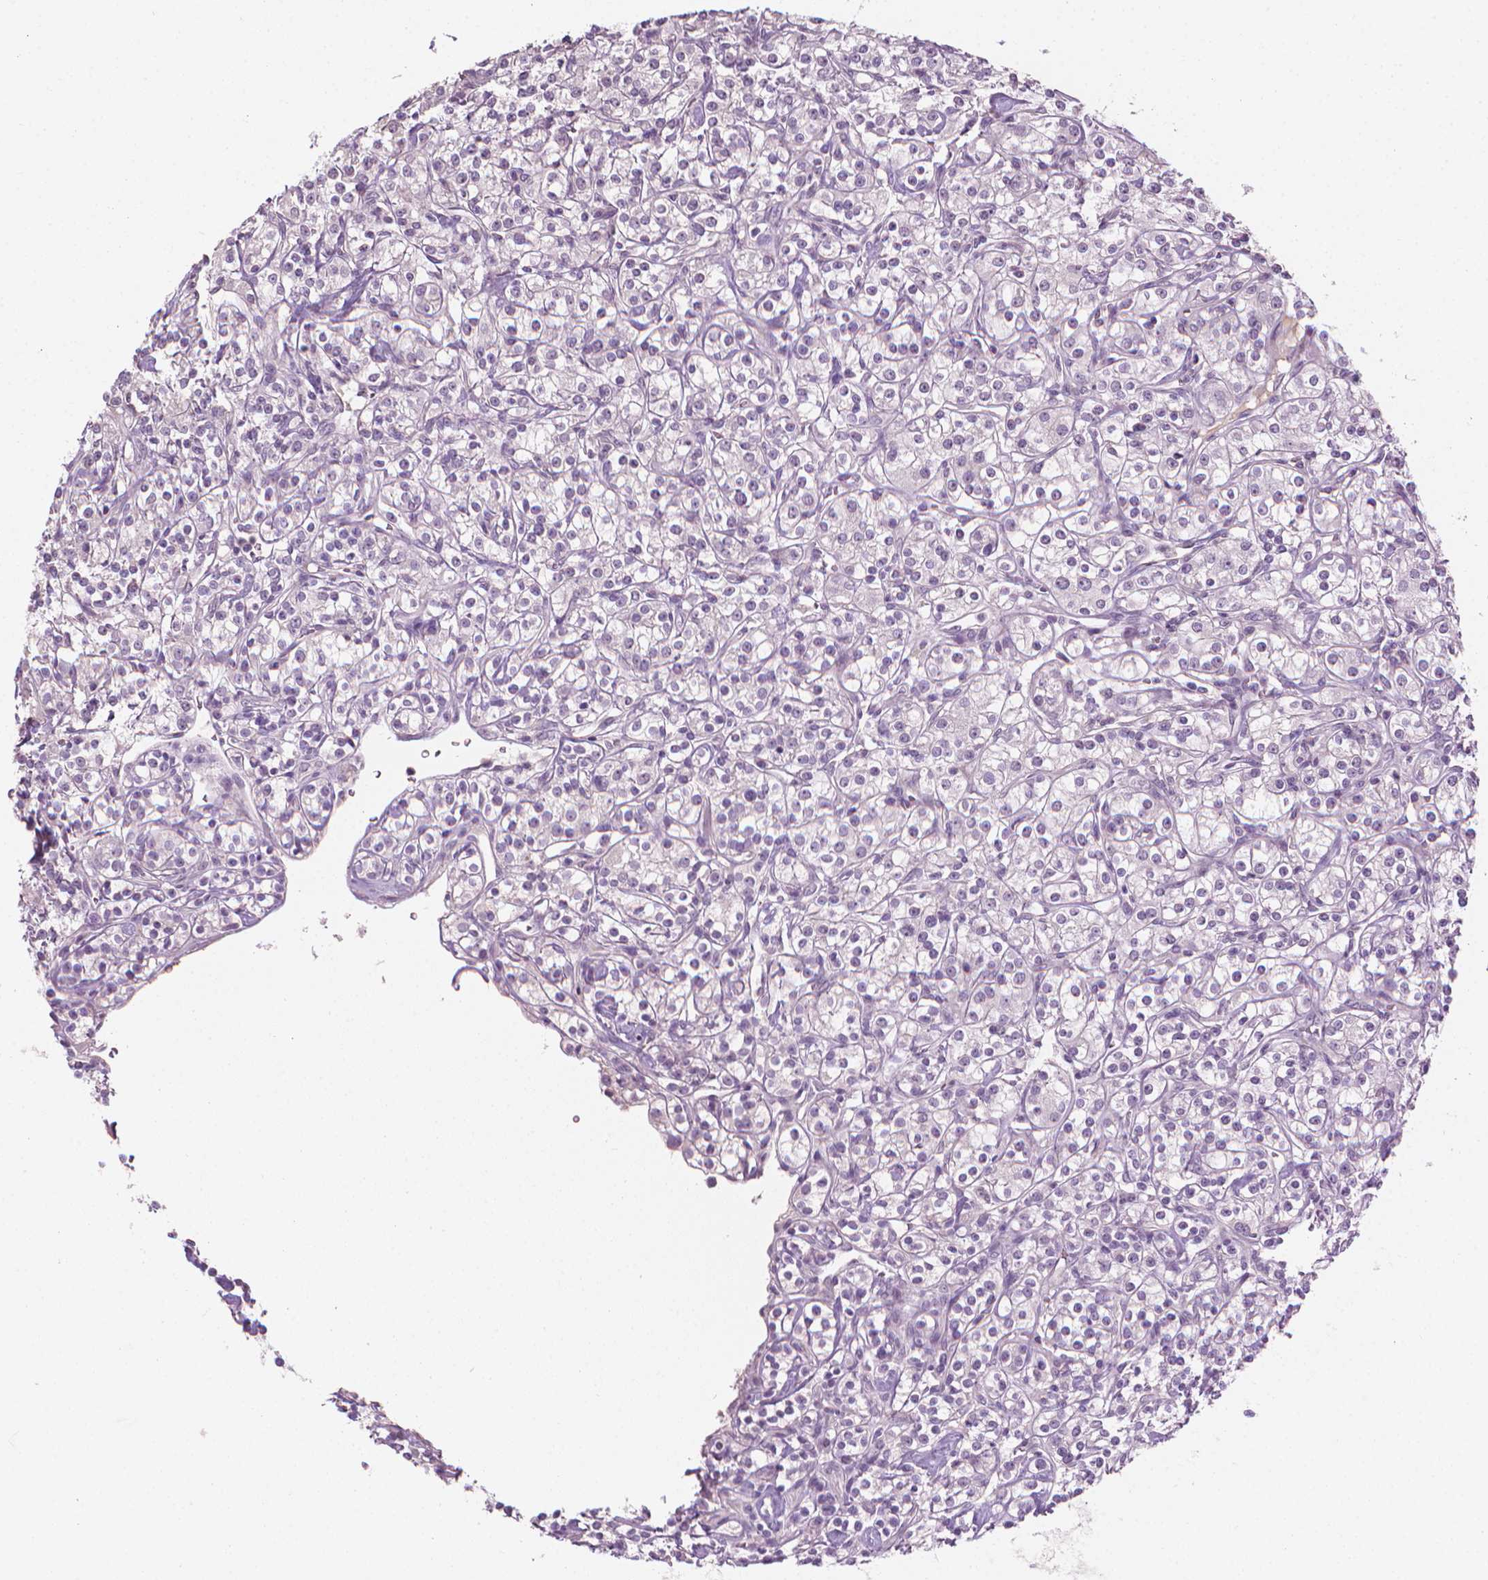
{"staining": {"intensity": "negative", "quantity": "none", "location": "none"}, "tissue": "renal cancer", "cell_type": "Tumor cells", "image_type": "cancer", "snomed": [{"axis": "morphology", "description": "Adenocarcinoma, NOS"}, {"axis": "topography", "description": "Kidney"}], "caption": "Immunohistochemical staining of adenocarcinoma (renal) demonstrates no significant staining in tumor cells. The staining was performed using DAB to visualize the protein expression in brown, while the nuclei were stained in blue with hematoxylin (Magnification: 20x).", "gene": "SAXO2", "patient": {"sex": "male", "age": 77}}